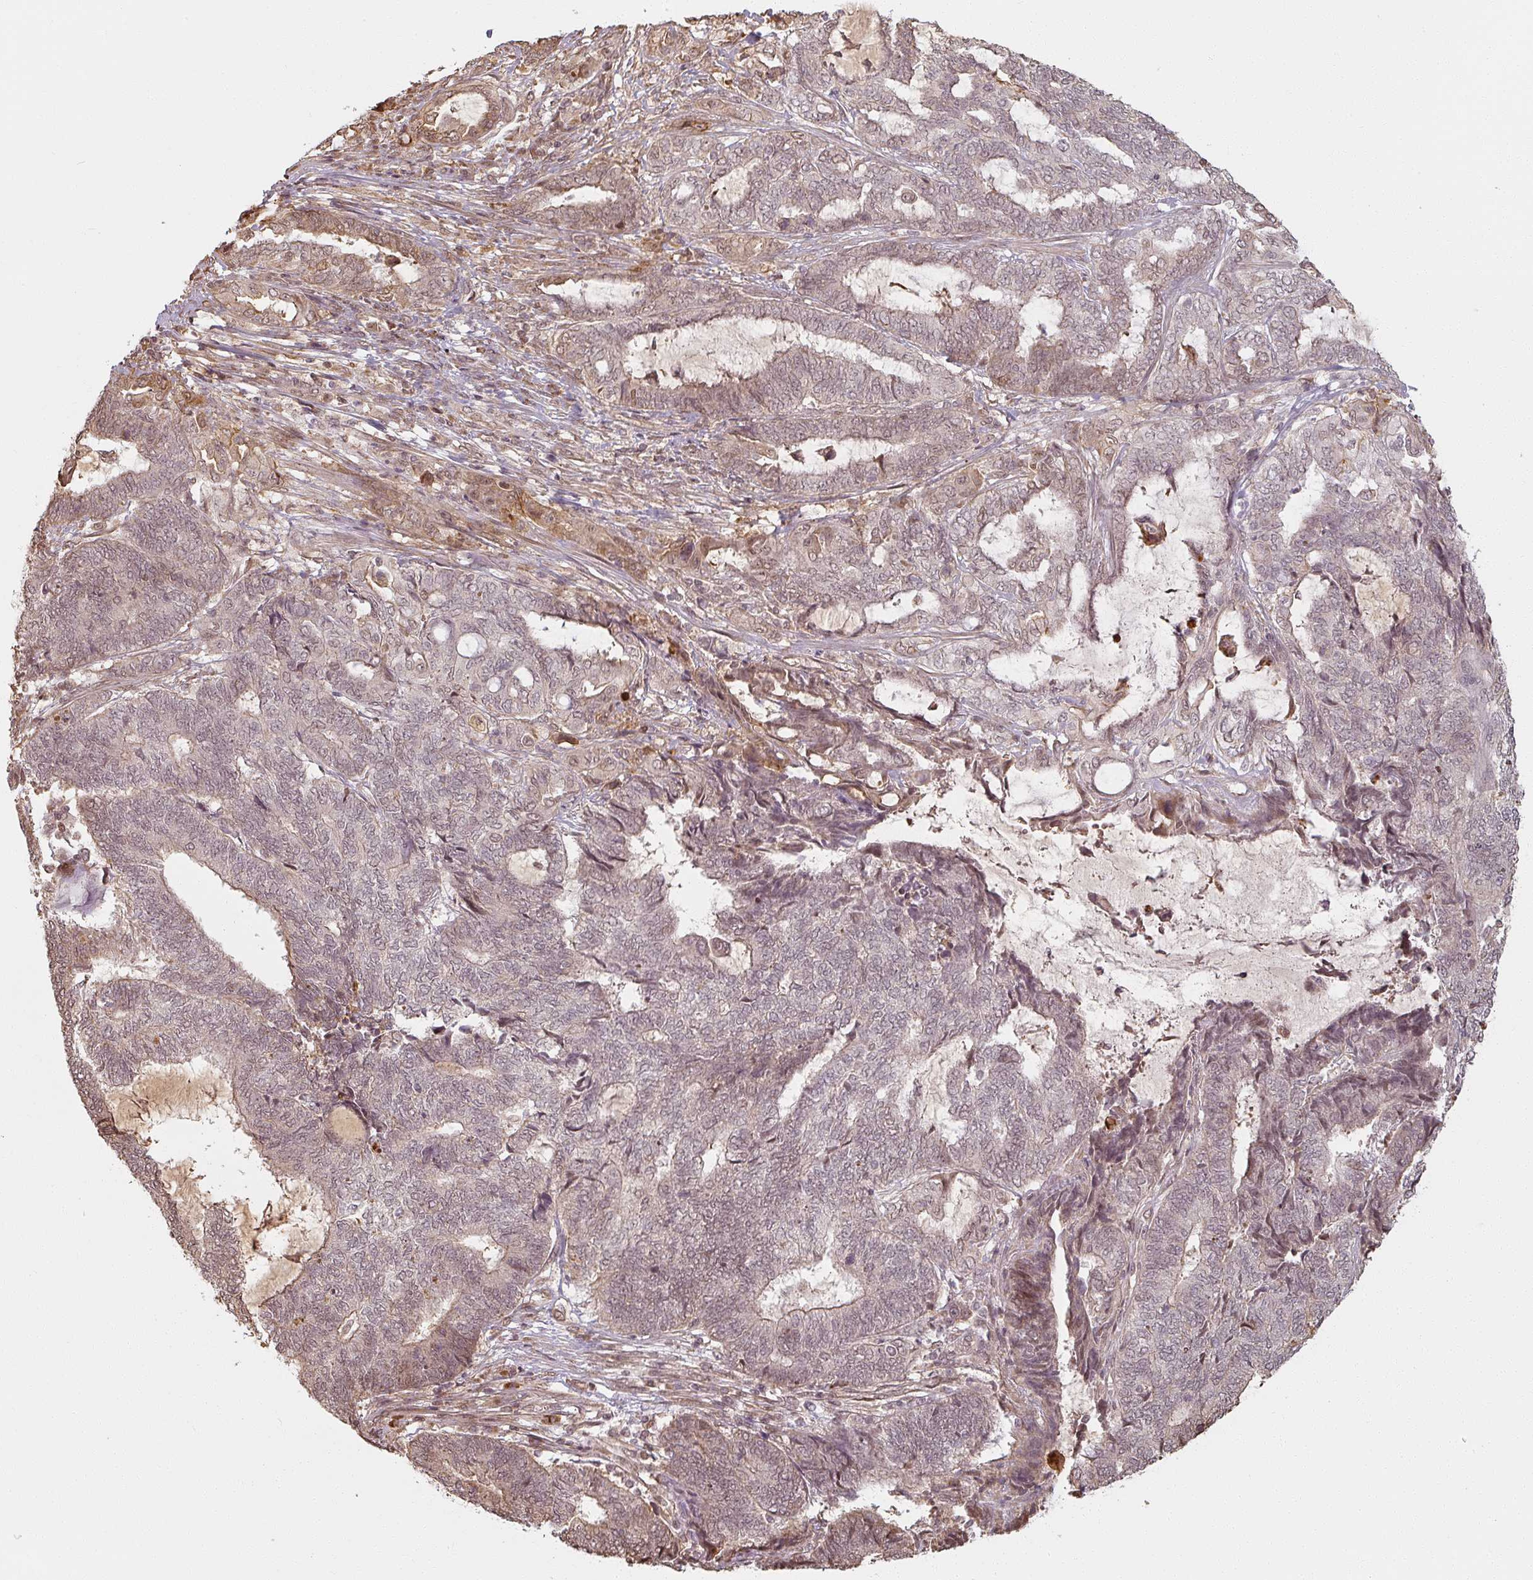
{"staining": {"intensity": "weak", "quantity": ">75%", "location": "cytoplasmic/membranous,nuclear"}, "tissue": "endometrial cancer", "cell_type": "Tumor cells", "image_type": "cancer", "snomed": [{"axis": "morphology", "description": "Adenocarcinoma, NOS"}, {"axis": "topography", "description": "Uterus"}, {"axis": "topography", "description": "Endometrium"}], "caption": "High-magnification brightfield microscopy of endometrial adenocarcinoma stained with DAB (brown) and counterstained with hematoxylin (blue). tumor cells exhibit weak cytoplasmic/membranous and nuclear staining is seen in approximately>75% of cells.", "gene": "MED19", "patient": {"sex": "female", "age": 70}}